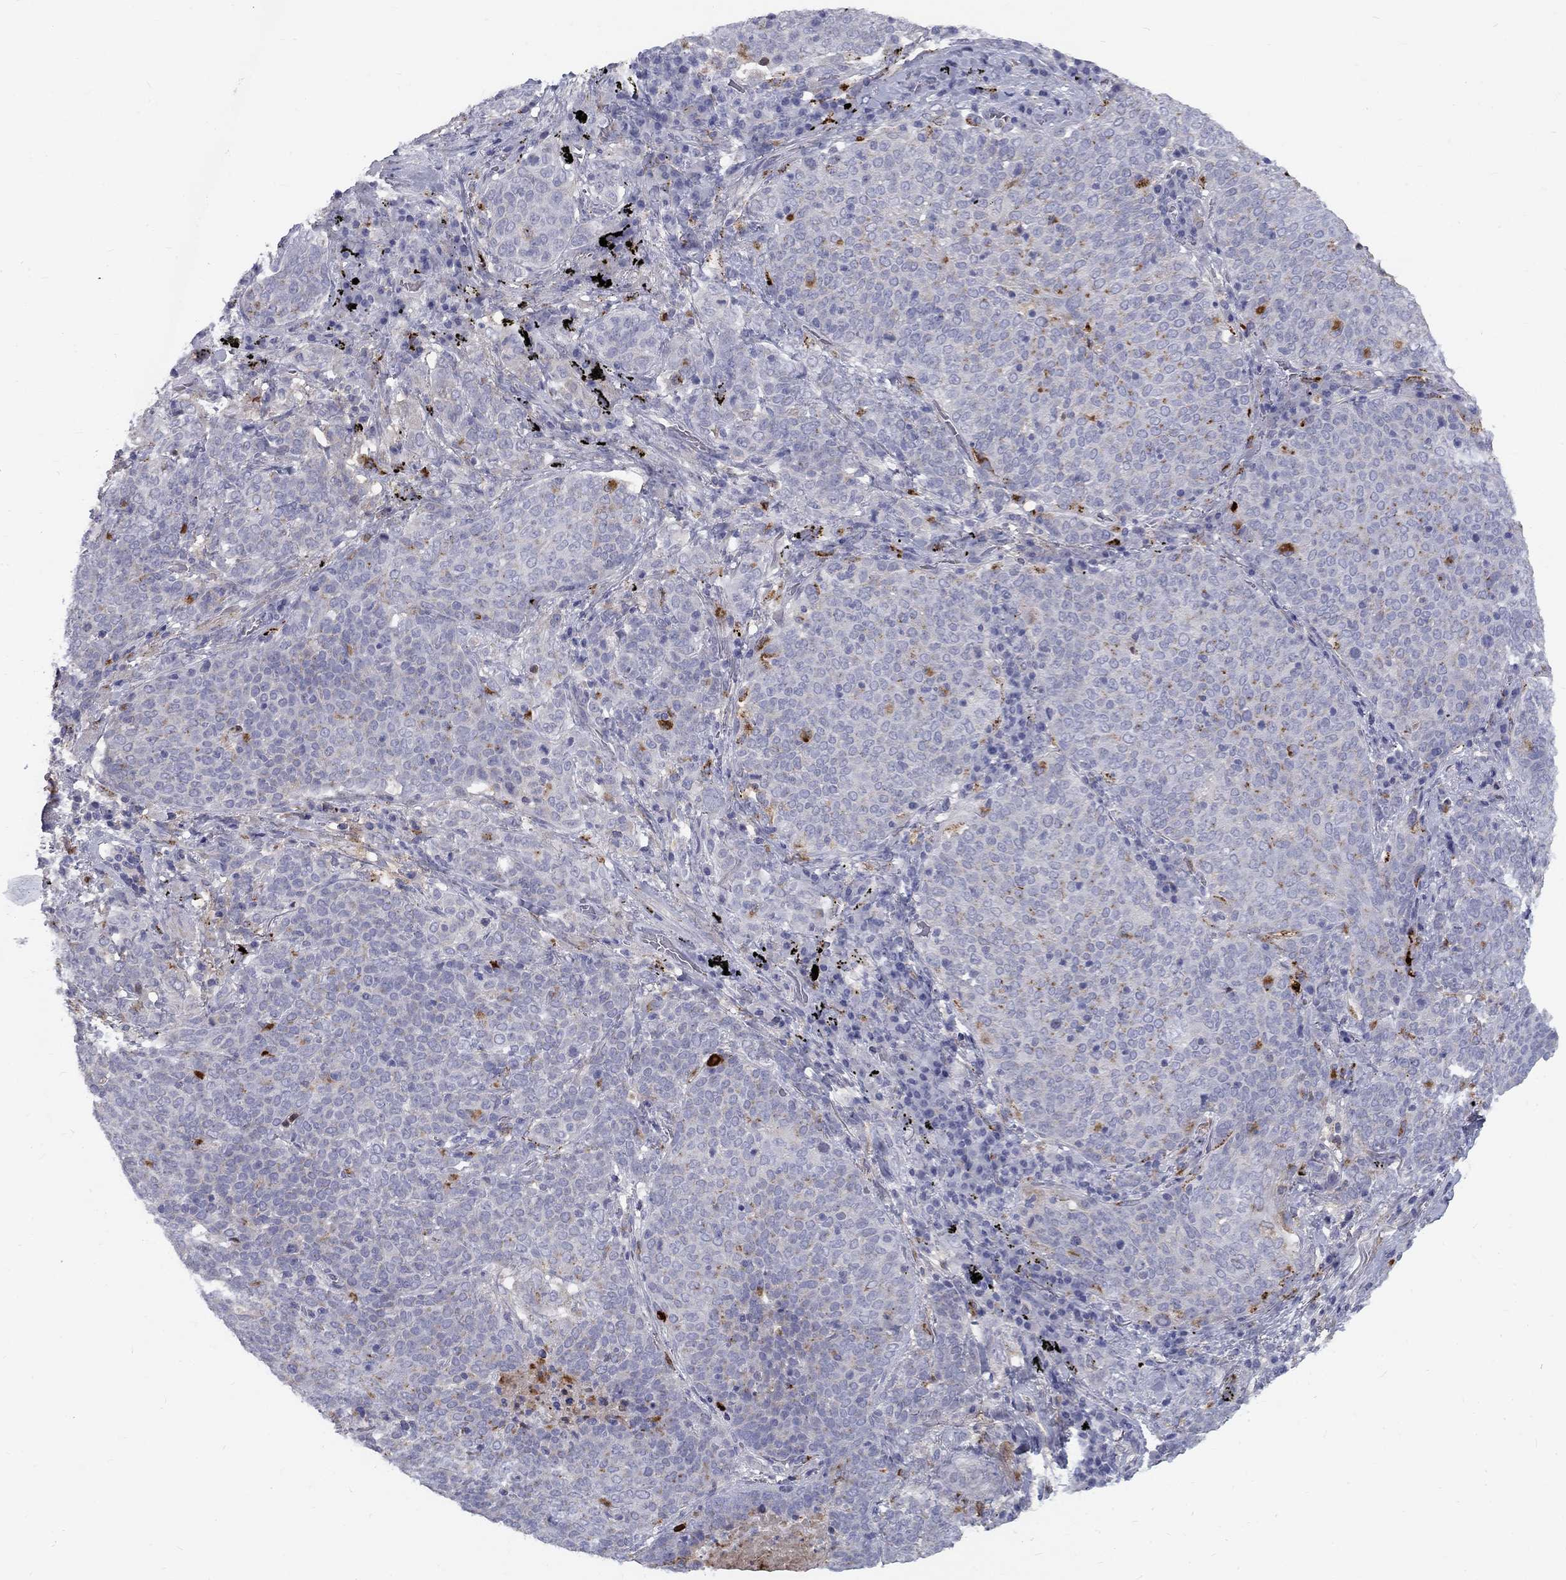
{"staining": {"intensity": "moderate", "quantity": "<25%", "location": "cytoplasmic/membranous"}, "tissue": "lung cancer", "cell_type": "Tumor cells", "image_type": "cancer", "snomed": [{"axis": "morphology", "description": "Squamous cell carcinoma, NOS"}, {"axis": "topography", "description": "Lung"}], "caption": "A low amount of moderate cytoplasmic/membranous positivity is identified in about <25% of tumor cells in lung squamous cell carcinoma tissue.", "gene": "EPDR1", "patient": {"sex": "male", "age": 82}}